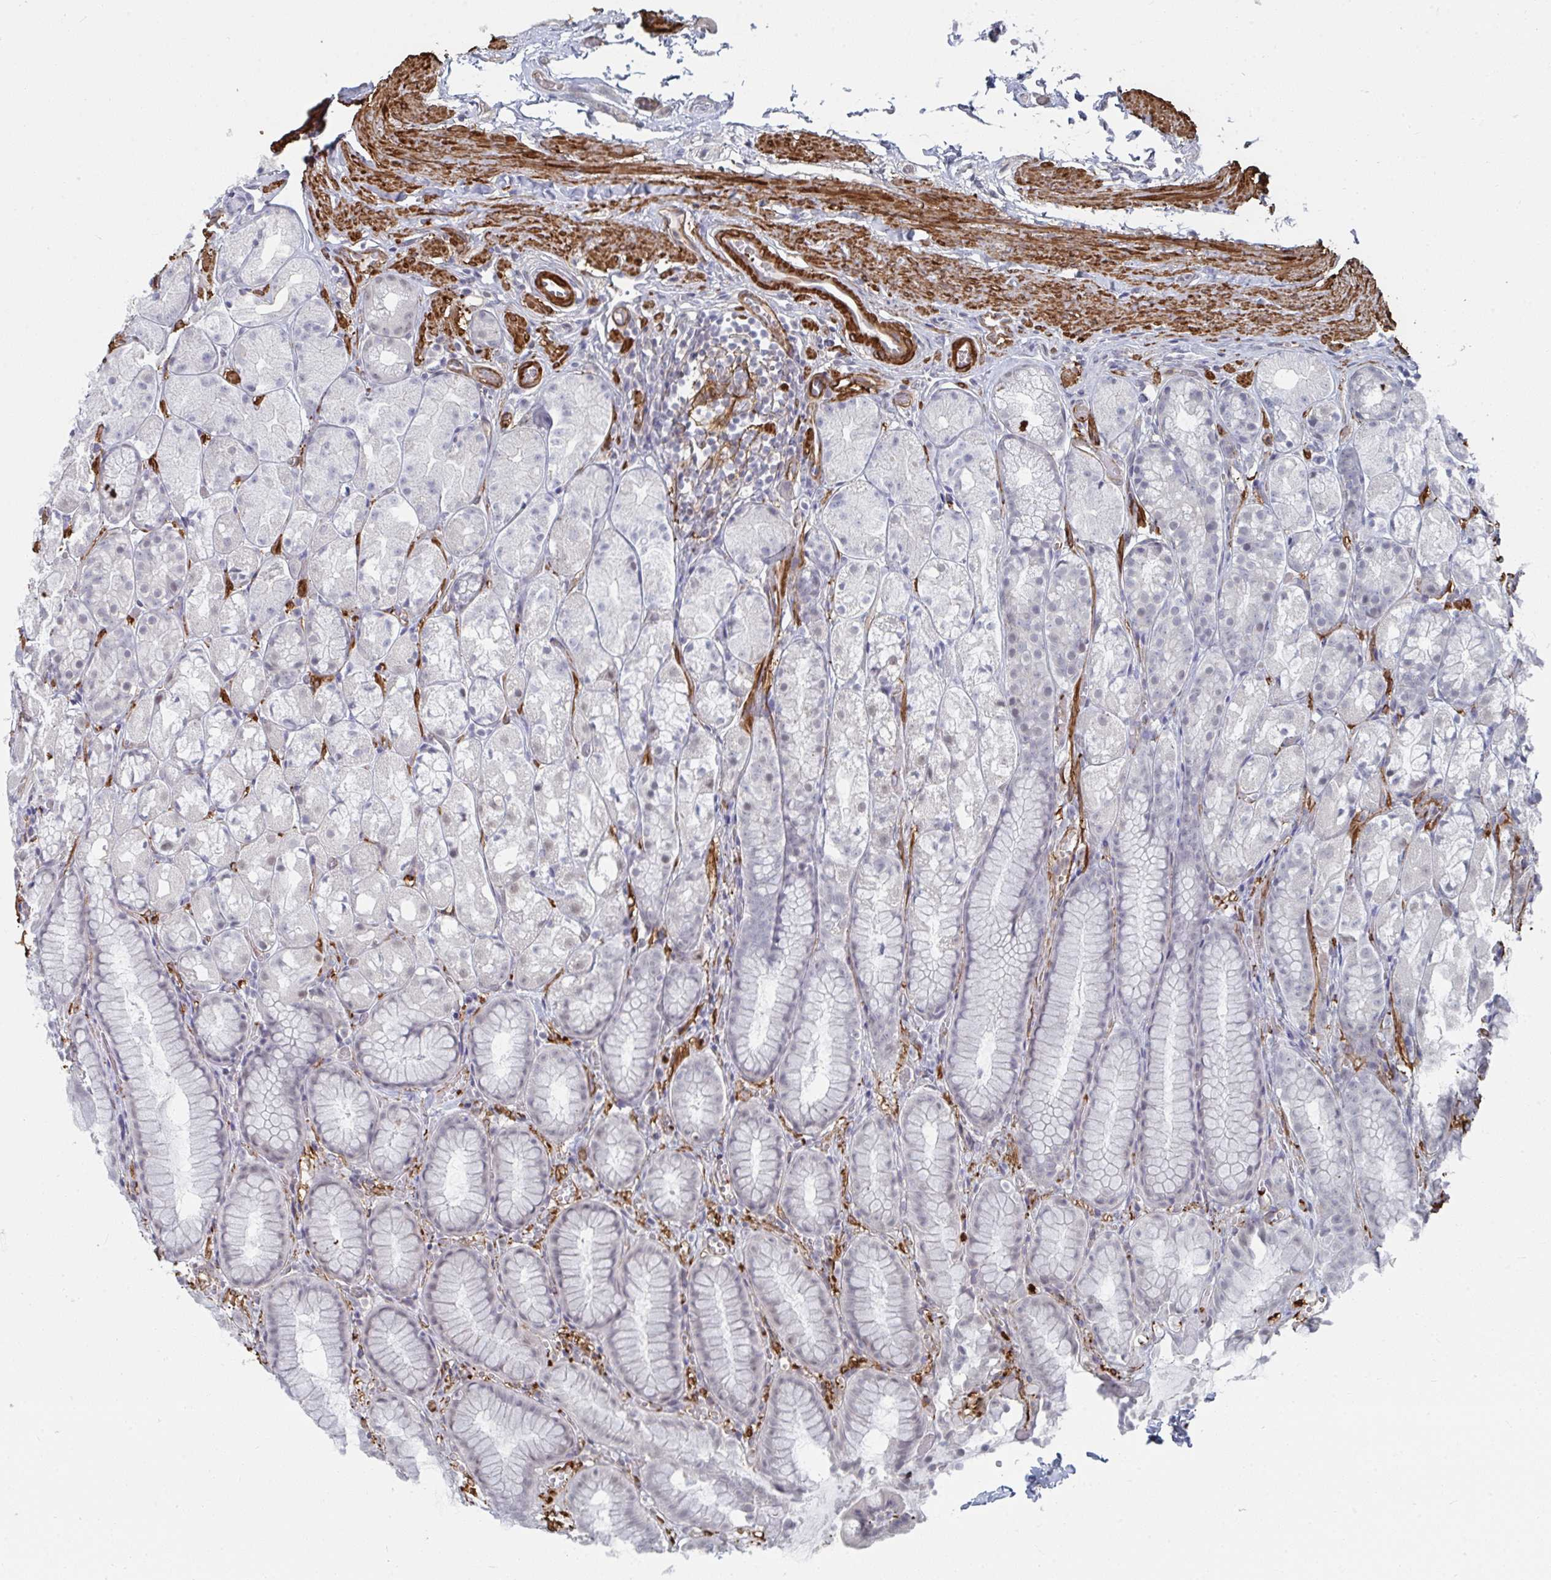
{"staining": {"intensity": "negative", "quantity": "none", "location": "none"}, "tissue": "stomach", "cell_type": "Glandular cells", "image_type": "normal", "snomed": [{"axis": "morphology", "description": "Normal tissue, NOS"}, {"axis": "topography", "description": "Stomach"}], "caption": "A high-resolution photomicrograph shows immunohistochemistry staining of unremarkable stomach, which displays no significant staining in glandular cells.", "gene": "NEURL4", "patient": {"sex": "male", "age": 70}}